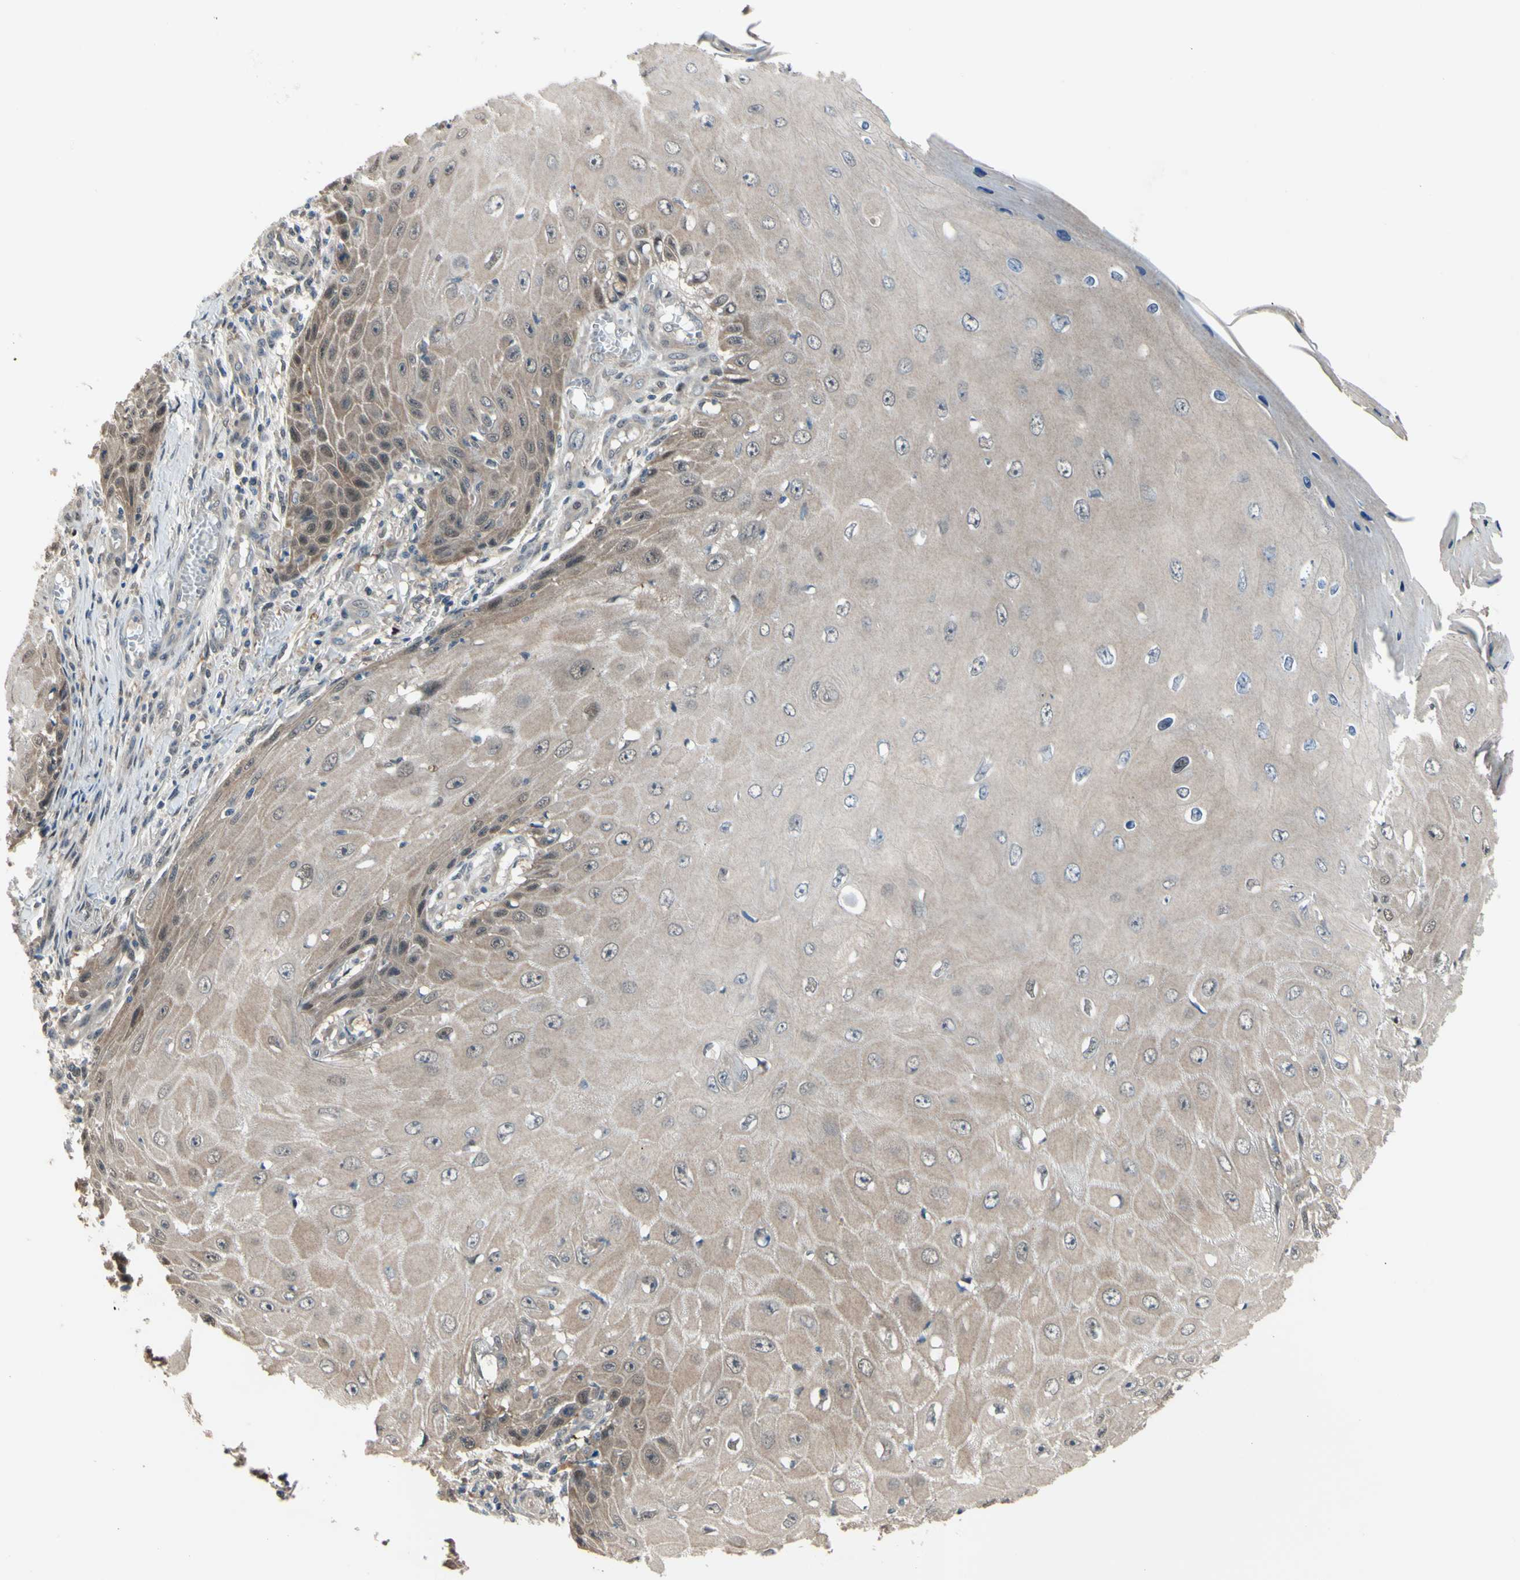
{"staining": {"intensity": "weak", "quantity": ">75%", "location": "cytoplasmic/membranous"}, "tissue": "skin cancer", "cell_type": "Tumor cells", "image_type": "cancer", "snomed": [{"axis": "morphology", "description": "Squamous cell carcinoma, NOS"}, {"axis": "topography", "description": "Skin"}], "caption": "Squamous cell carcinoma (skin) was stained to show a protein in brown. There is low levels of weak cytoplasmic/membranous staining in about >75% of tumor cells.", "gene": "HSPA4", "patient": {"sex": "female", "age": 73}}